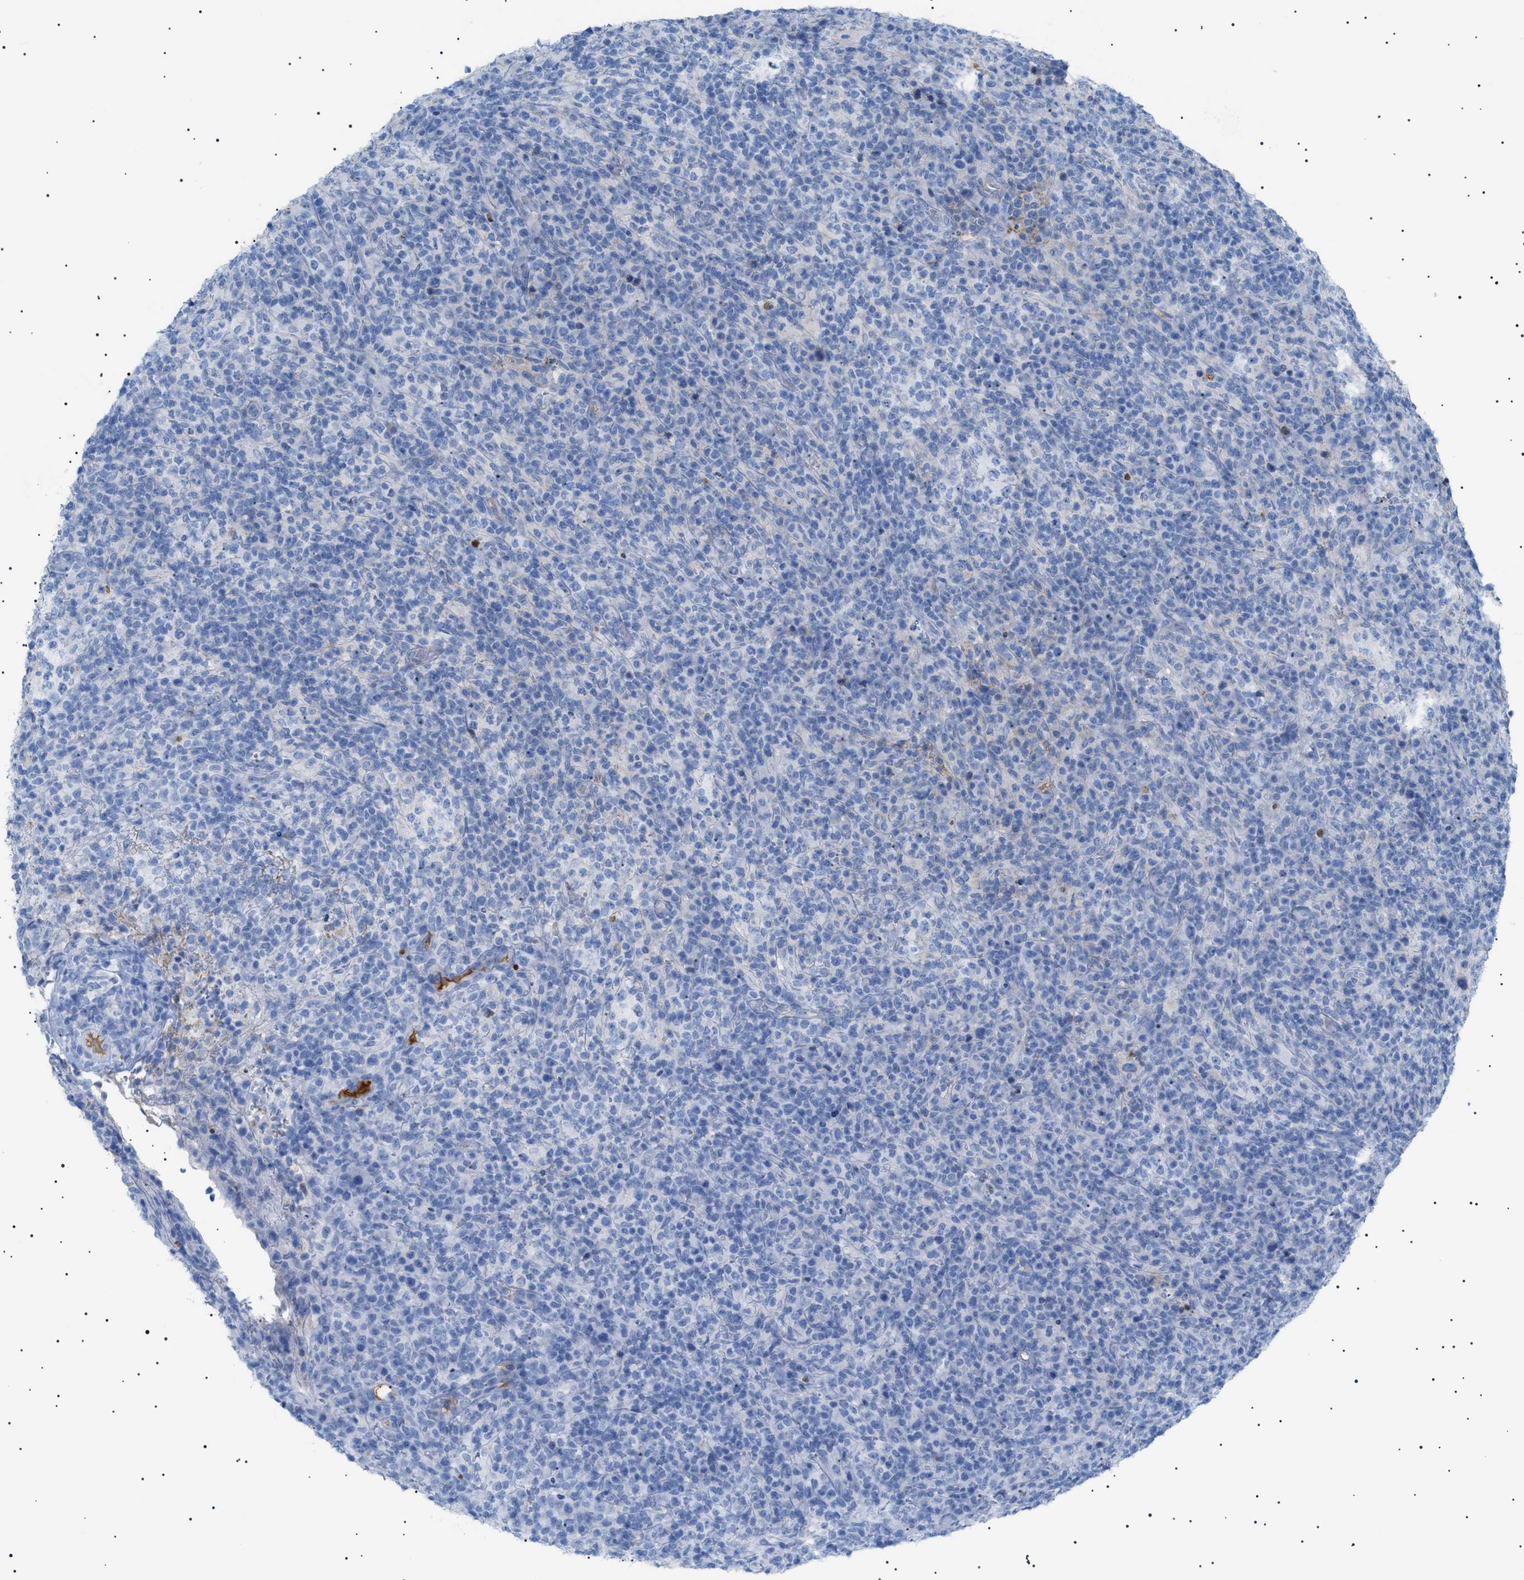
{"staining": {"intensity": "negative", "quantity": "none", "location": "none"}, "tissue": "lymphoma", "cell_type": "Tumor cells", "image_type": "cancer", "snomed": [{"axis": "morphology", "description": "Malignant lymphoma, non-Hodgkin's type, High grade"}, {"axis": "topography", "description": "Lymph node"}], "caption": "IHC of malignant lymphoma, non-Hodgkin's type (high-grade) reveals no positivity in tumor cells.", "gene": "LPA", "patient": {"sex": "female", "age": 76}}